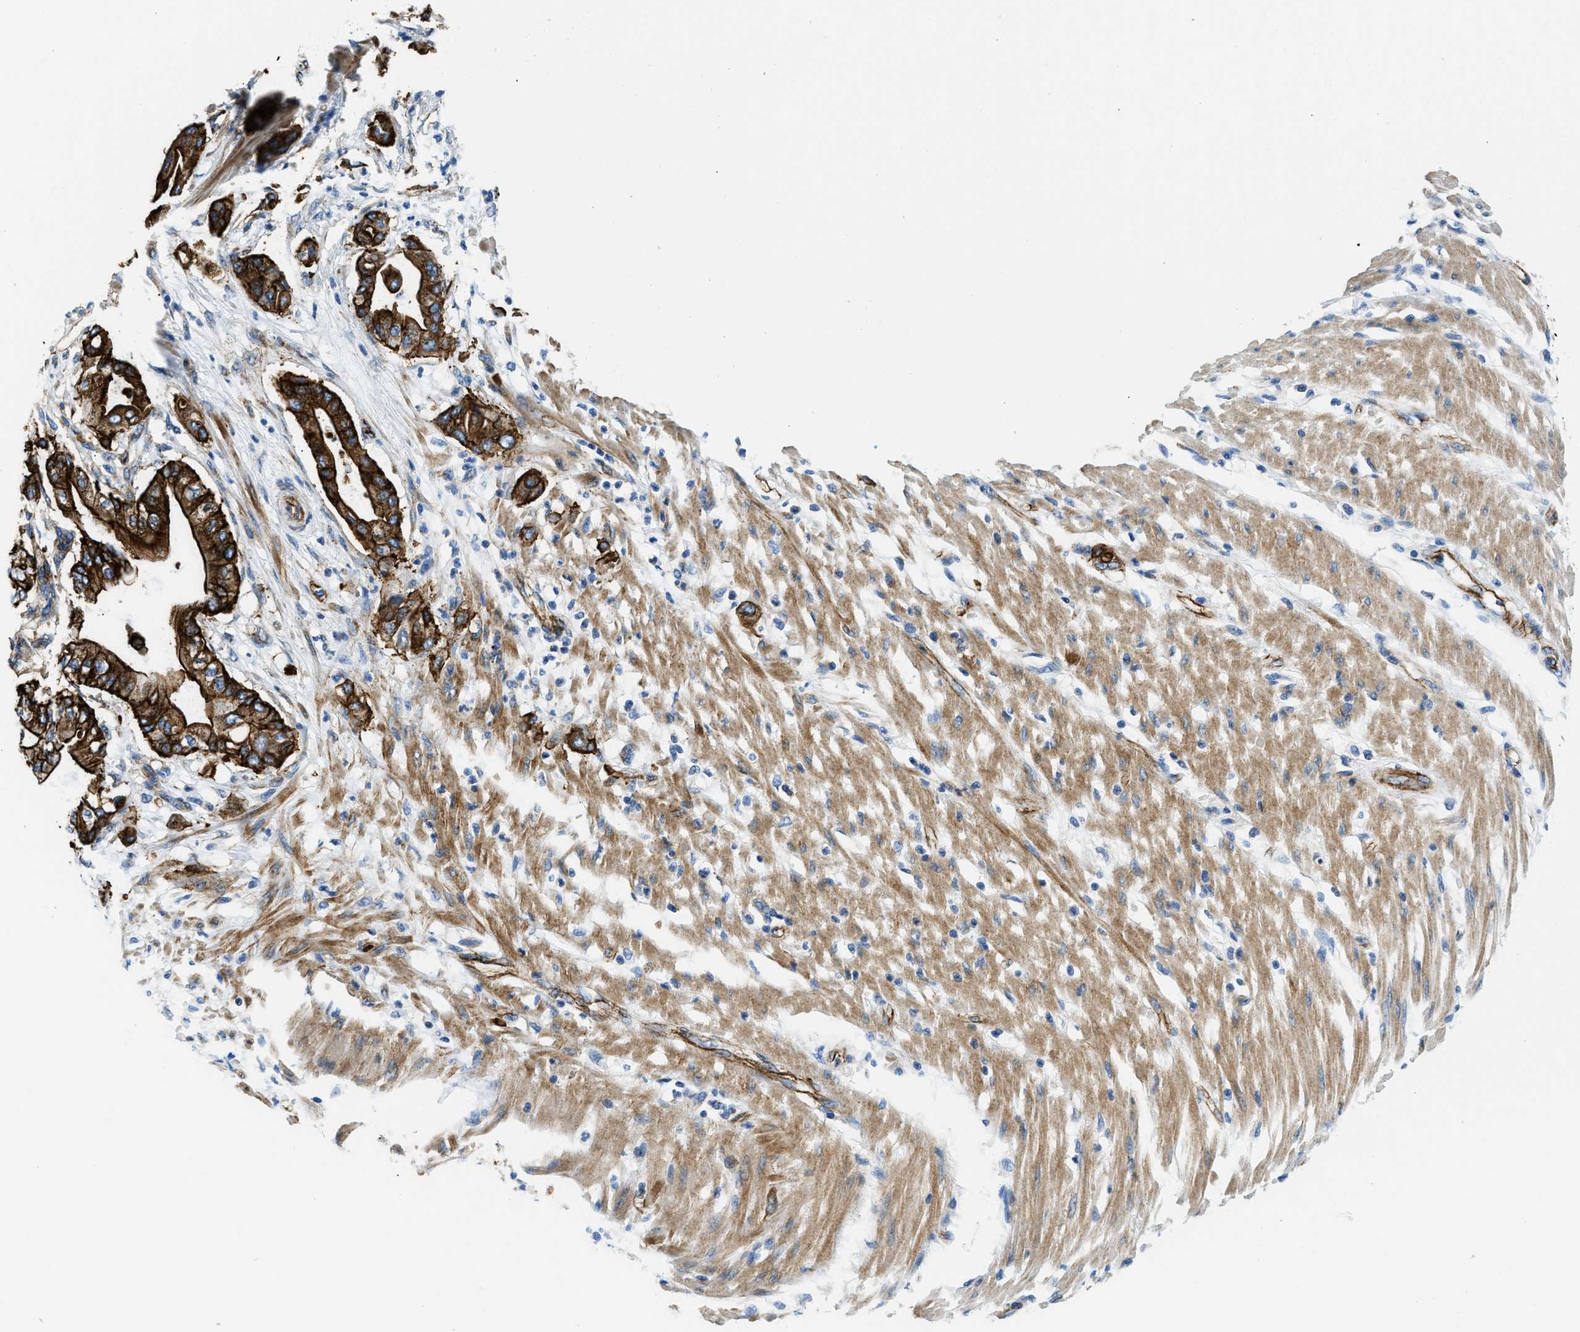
{"staining": {"intensity": "strong", "quantity": ">75%", "location": "cytoplasmic/membranous"}, "tissue": "pancreatic cancer", "cell_type": "Tumor cells", "image_type": "cancer", "snomed": [{"axis": "morphology", "description": "Adenocarcinoma, NOS"}, {"axis": "morphology", "description": "Adenocarcinoma, metastatic, NOS"}, {"axis": "topography", "description": "Lymph node"}, {"axis": "topography", "description": "Pancreas"}, {"axis": "topography", "description": "Duodenum"}], "caption": "Protein expression analysis of pancreatic cancer reveals strong cytoplasmic/membranous positivity in approximately >75% of tumor cells.", "gene": "CUTA", "patient": {"sex": "female", "age": 64}}